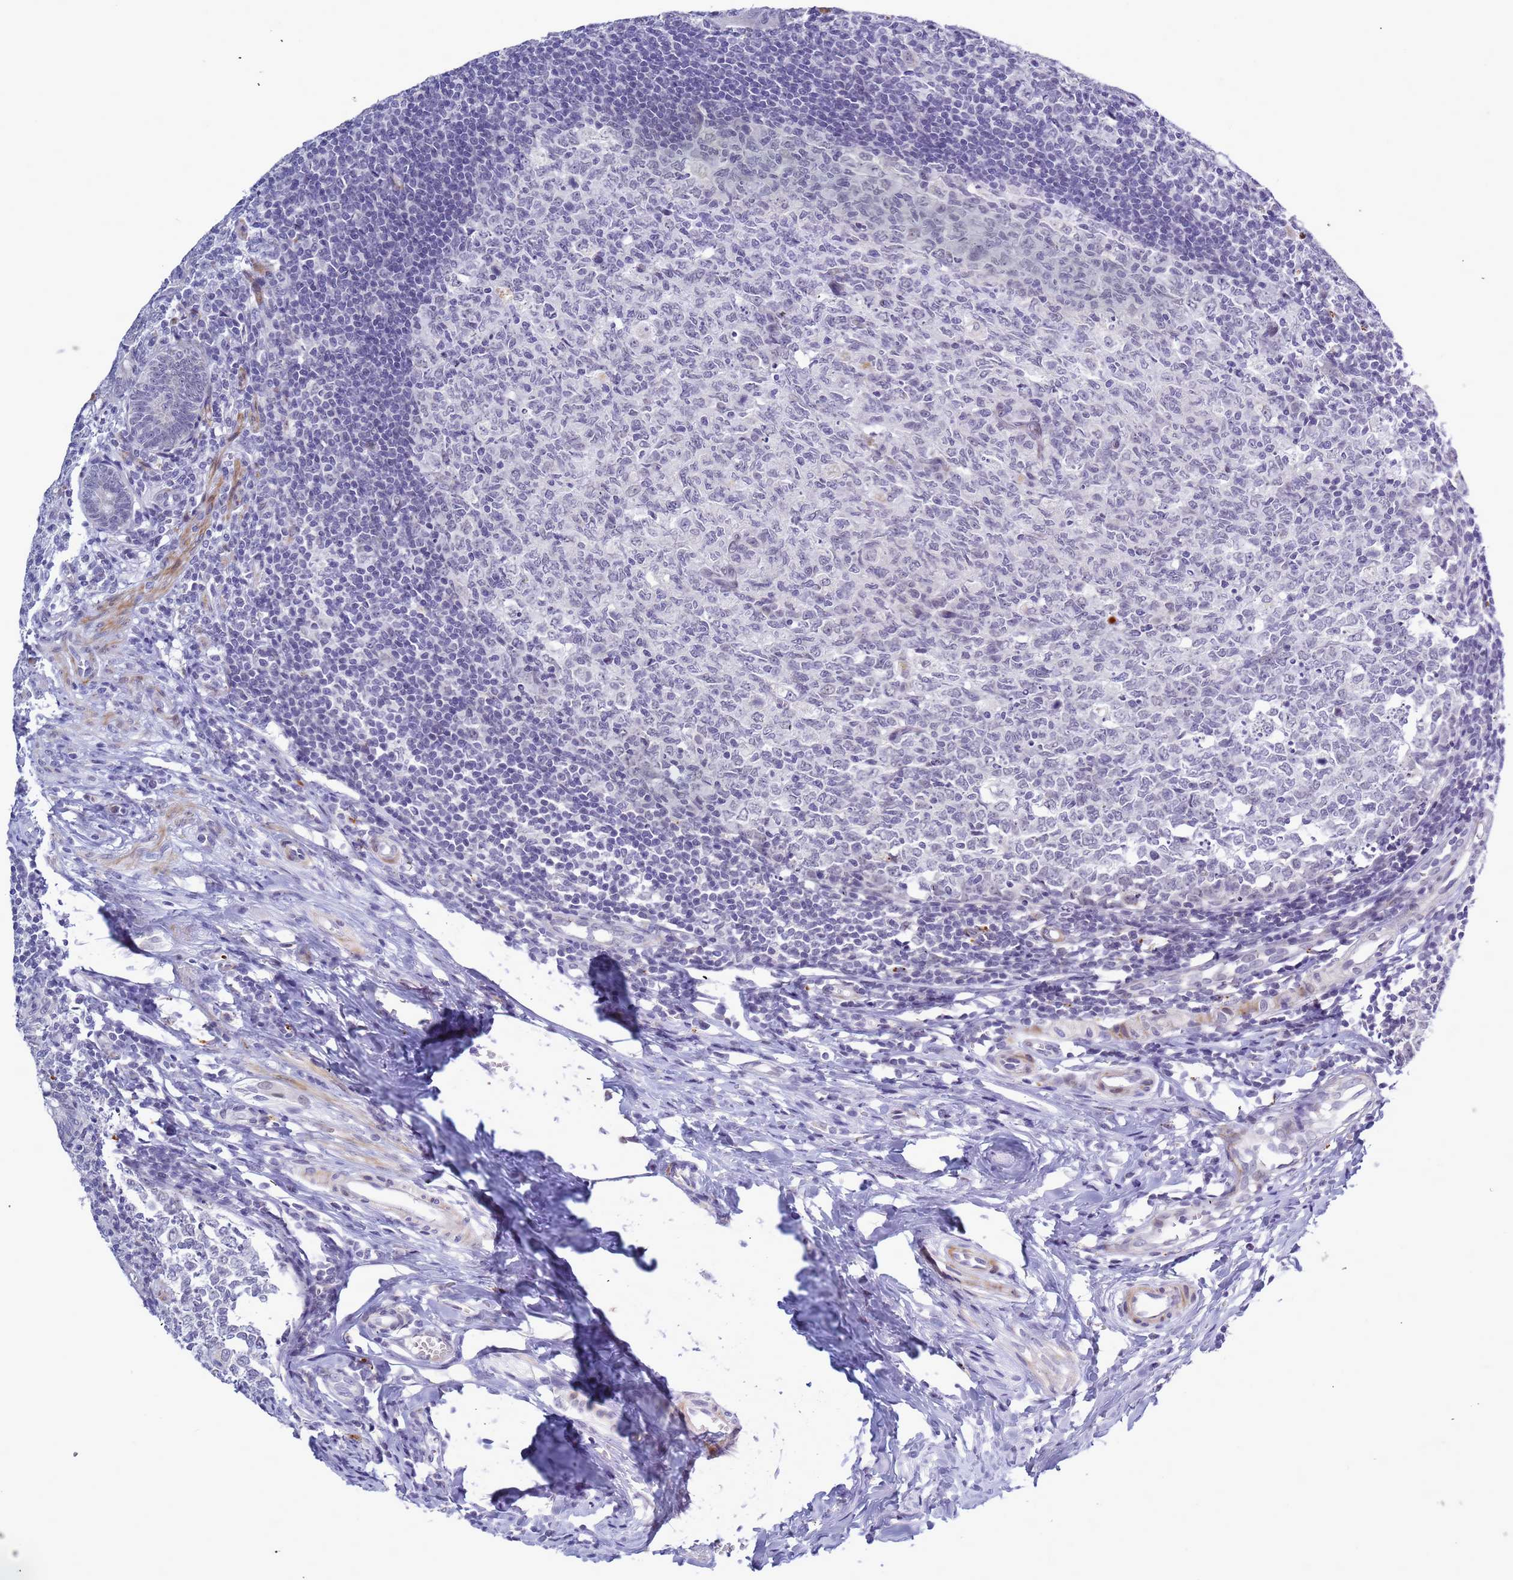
{"staining": {"intensity": "weak", "quantity": "<25%", "location": "nuclear"}, "tissue": "appendix", "cell_type": "Glandular cells", "image_type": "normal", "snomed": [{"axis": "morphology", "description": "Normal tissue, NOS"}, {"axis": "topography", "description": "Appendix"}], "caption": "IHC of unremarkable human appendix displays no positivity in glandular cells.", "gene": "CXorf65", "patient": {"sex": "male", "age": 14}}